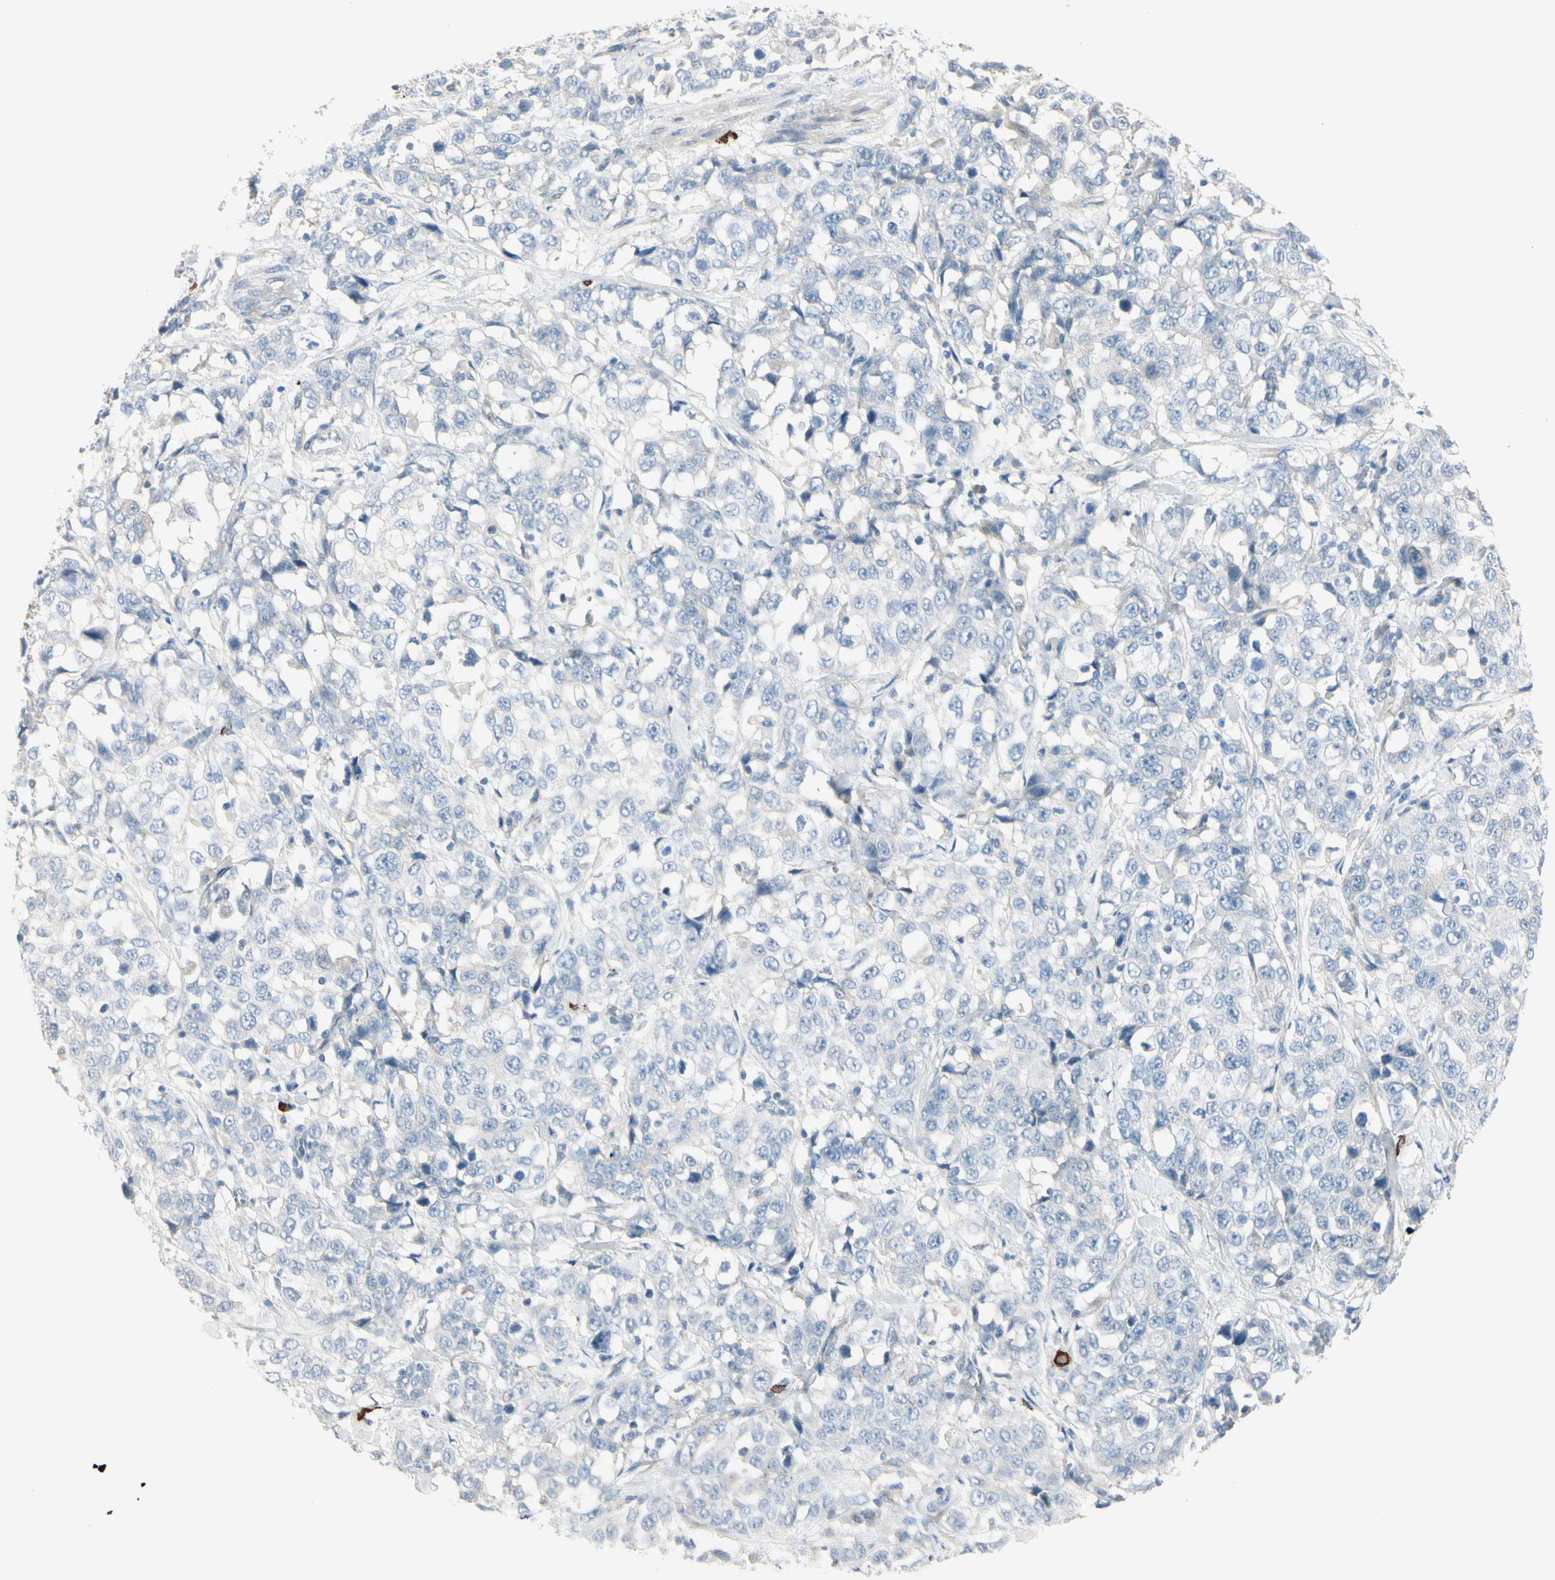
{"staining": {"intensity": "negative", "quantity": "none", "location": "none"}, "tissue": "stomach cancer", "cell_type": "Tumor cells", "image_type": "cancer", "snomed": [{"axis": "morphology", "description": "Normal tissue, NOS"}, {"axis": "morphology", "description": "Adenocarcinoma, NOS"}, {"axis": "topography", "description": "Stomach"}], "caption": "This is a image of immunohistochemistry (IHC) staining of stomach cancer, which shows no expression in tumor cells.", "gene": "MAPRE3", "patient": {"sex": "male", "age": 48}}